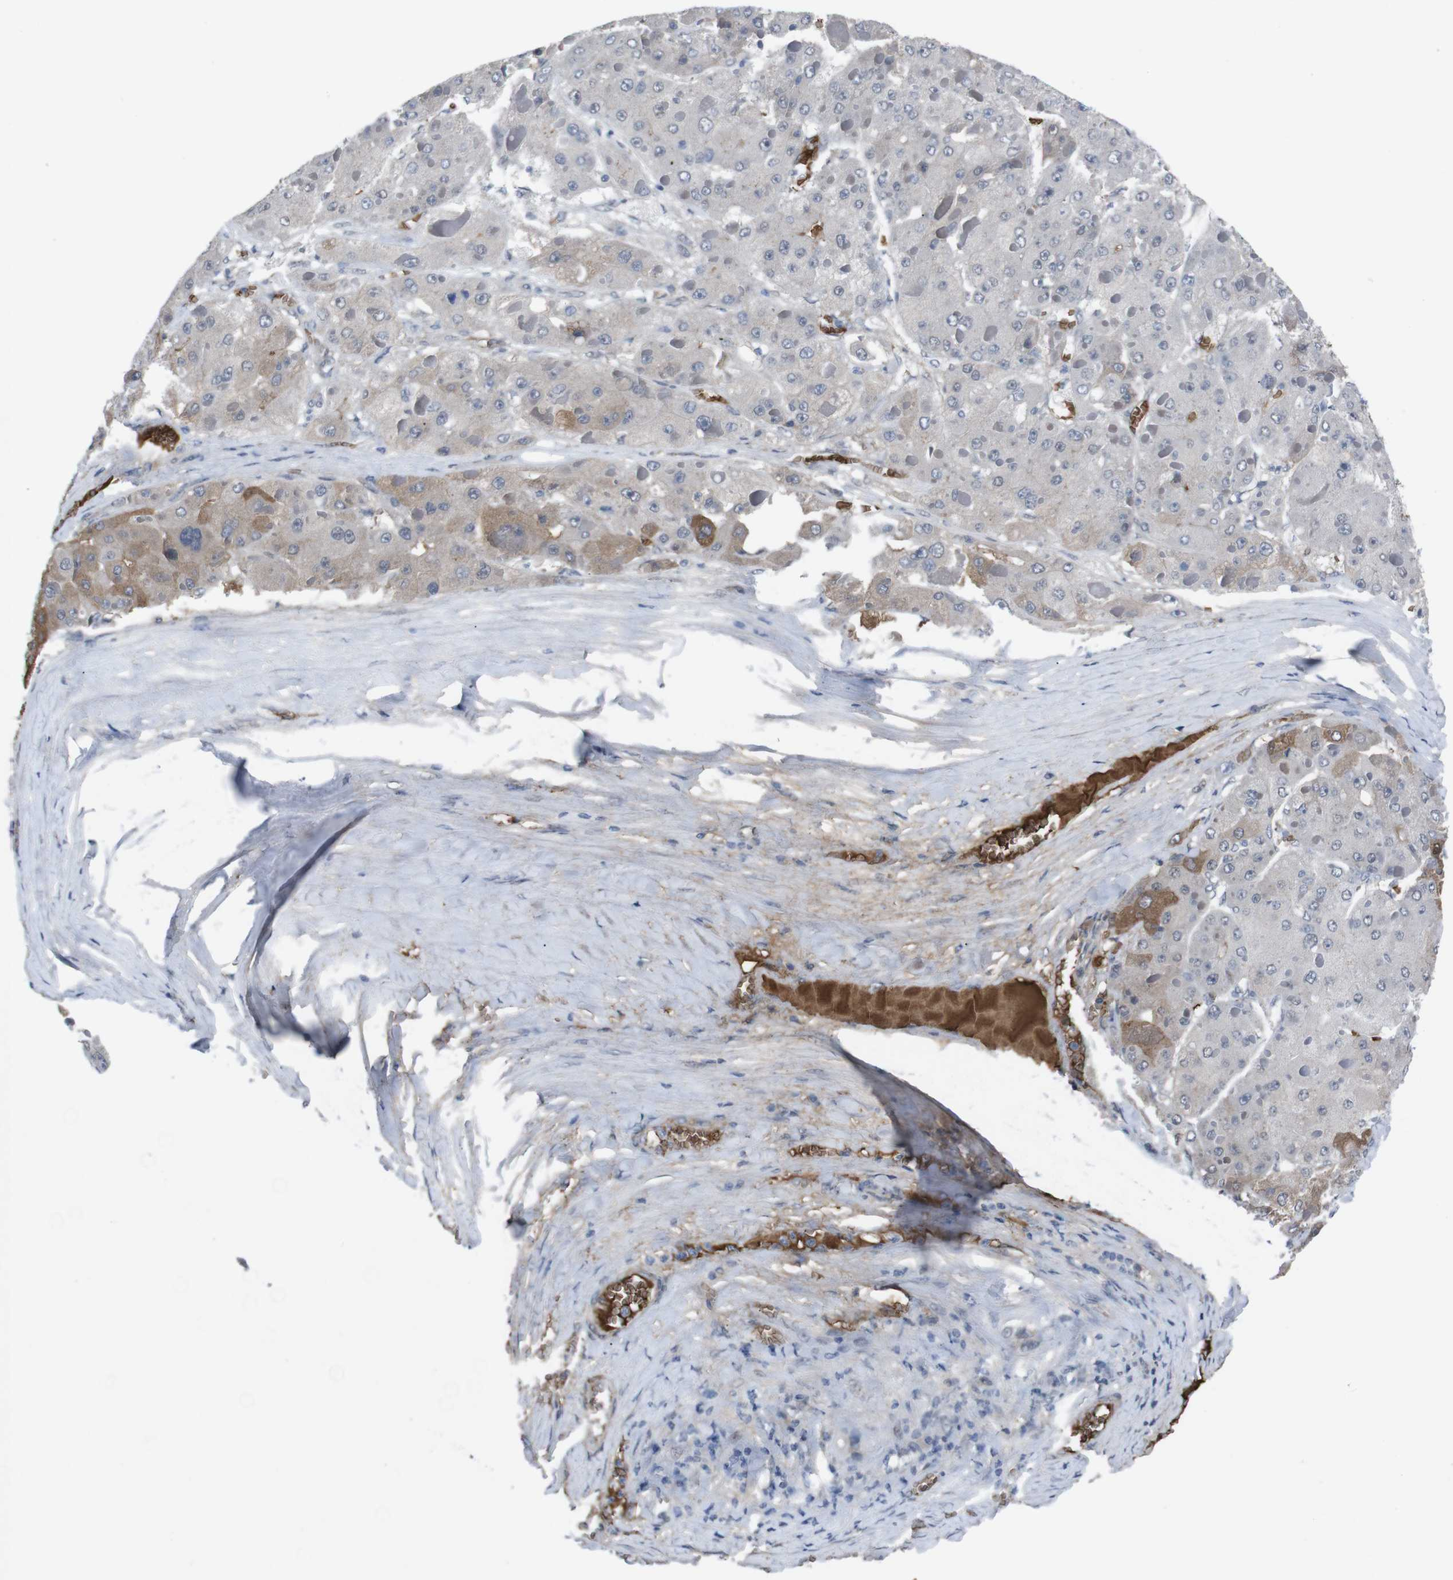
{"staining": {"intensity": "moderate", "quantity": "<25%", "location": "cytoplasmic/membranous"}, "tissue": "liver cancer", "cell_type": "Tumor cells", "image_type": "cancer", "snomed": [{"axis": "morphology", "description": "Carcinoma, Hepatocellular, NOS"}, {"axis": "topography", "description": "Liver"}], "caption": "Tumor cells display low levels of moderate cytoplasmic/membranous expression in about <25% of cells in liver hepatocellular carcinoma. The protein is stained brown, and the nuclei are stained in blue (DAB (3,3'-diaminobenzidine) IHC with brightfield microscopy, high magnification).", "gene": "SPTB", "patient": {"sex": "female", "age": 73}}